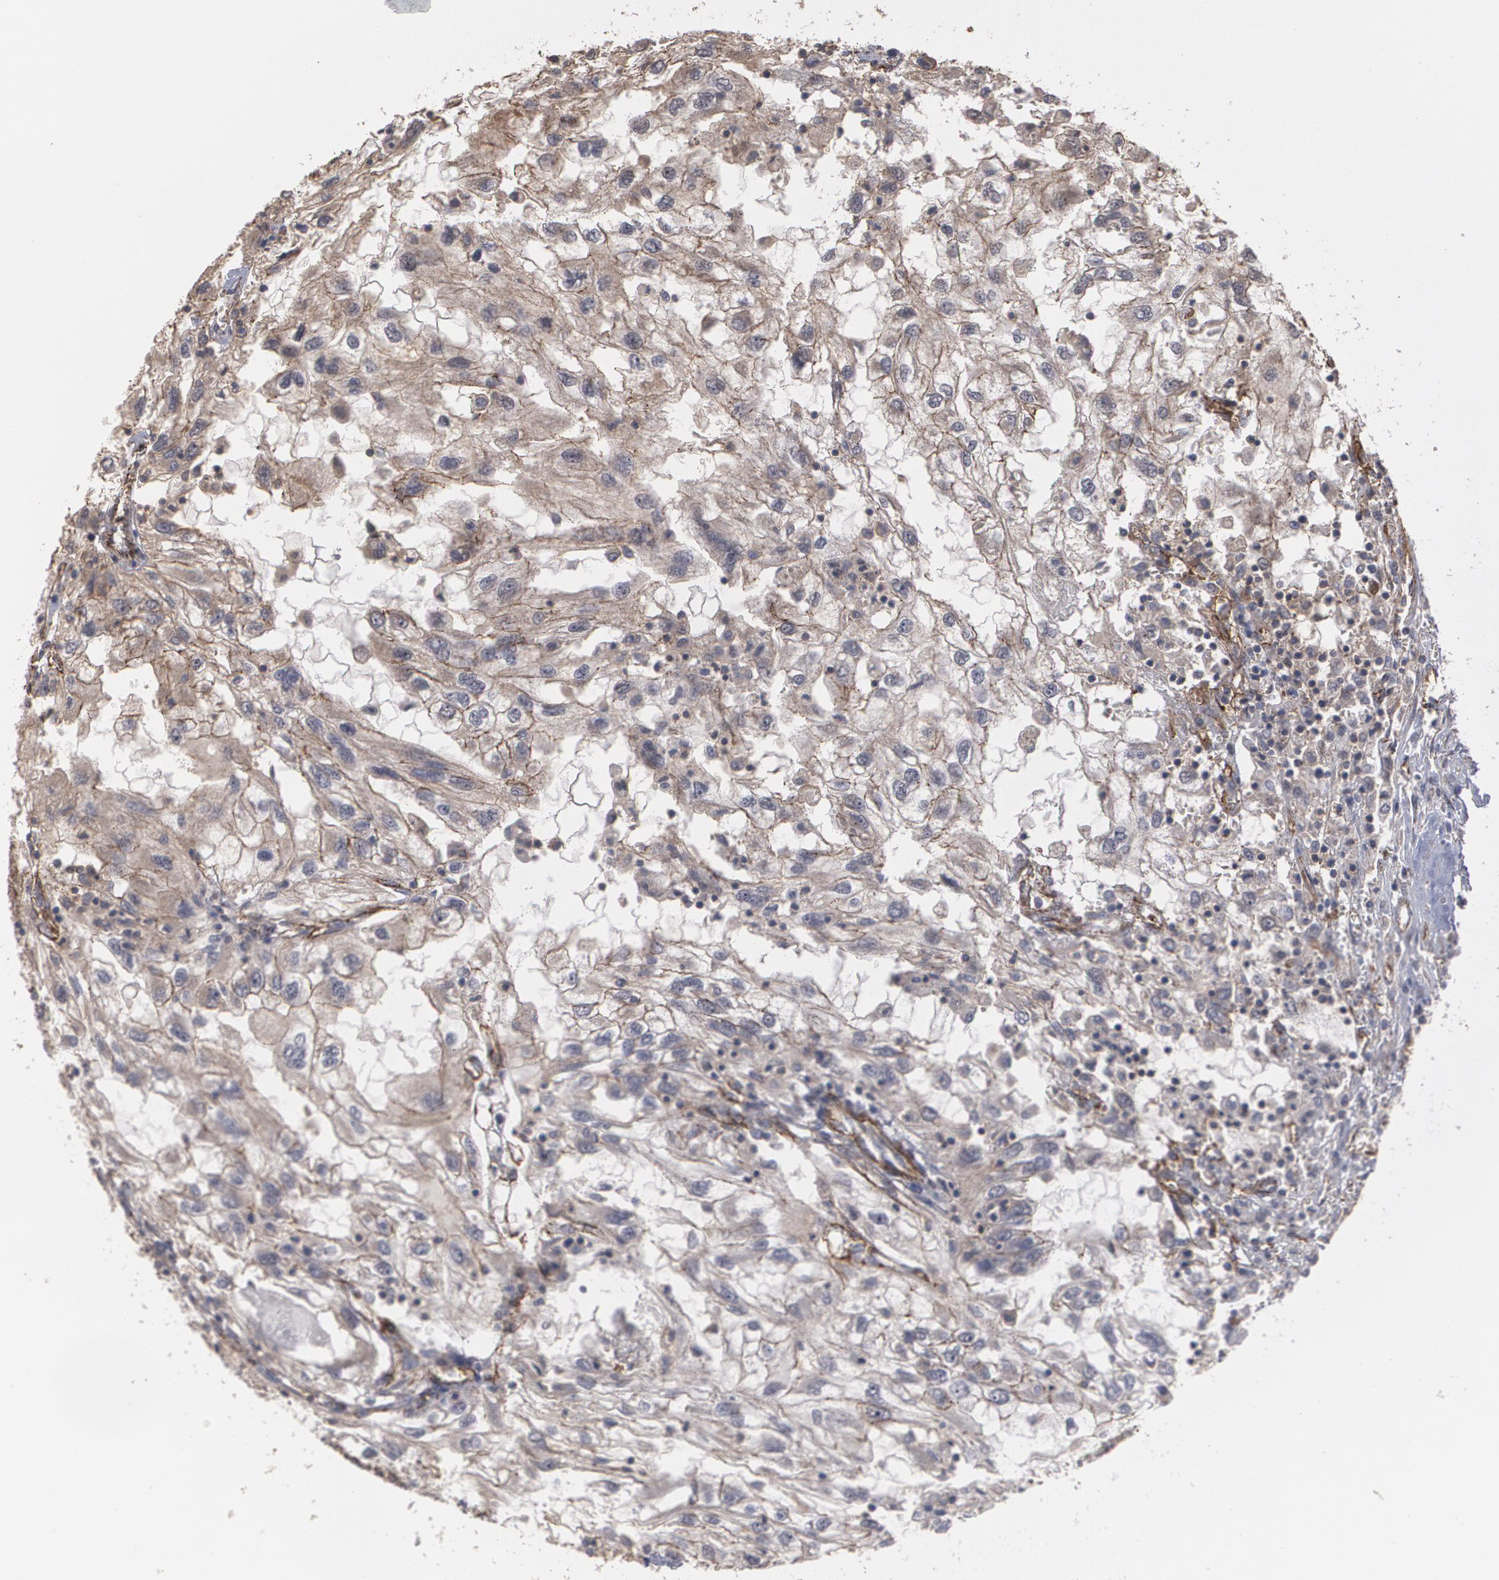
{"staining": {"intensity": "moderate", "quantity": ">75%", "location": "cytoplasmic/membranous"}, "tissue": "renal cancer", "cell_type": "Tumor cells", "image_type": "cancer", "snomed": [{"axis": "morphology", "description": "Normal tissue, NOS"}, {"axis": "morphology", "description": "Adenocarcinoma, NOS"}, {"axis": "topography", "description": "Kidney"}], "caption": "The image displays immunohistochemical staining of renal cancer (adenocarcinoma). There is moderate cytoplasmic/membranous staining is identified in about >75% of tumor cells.", "gene": "TJP1", "patient": {"sex": "male", "age": 71}}